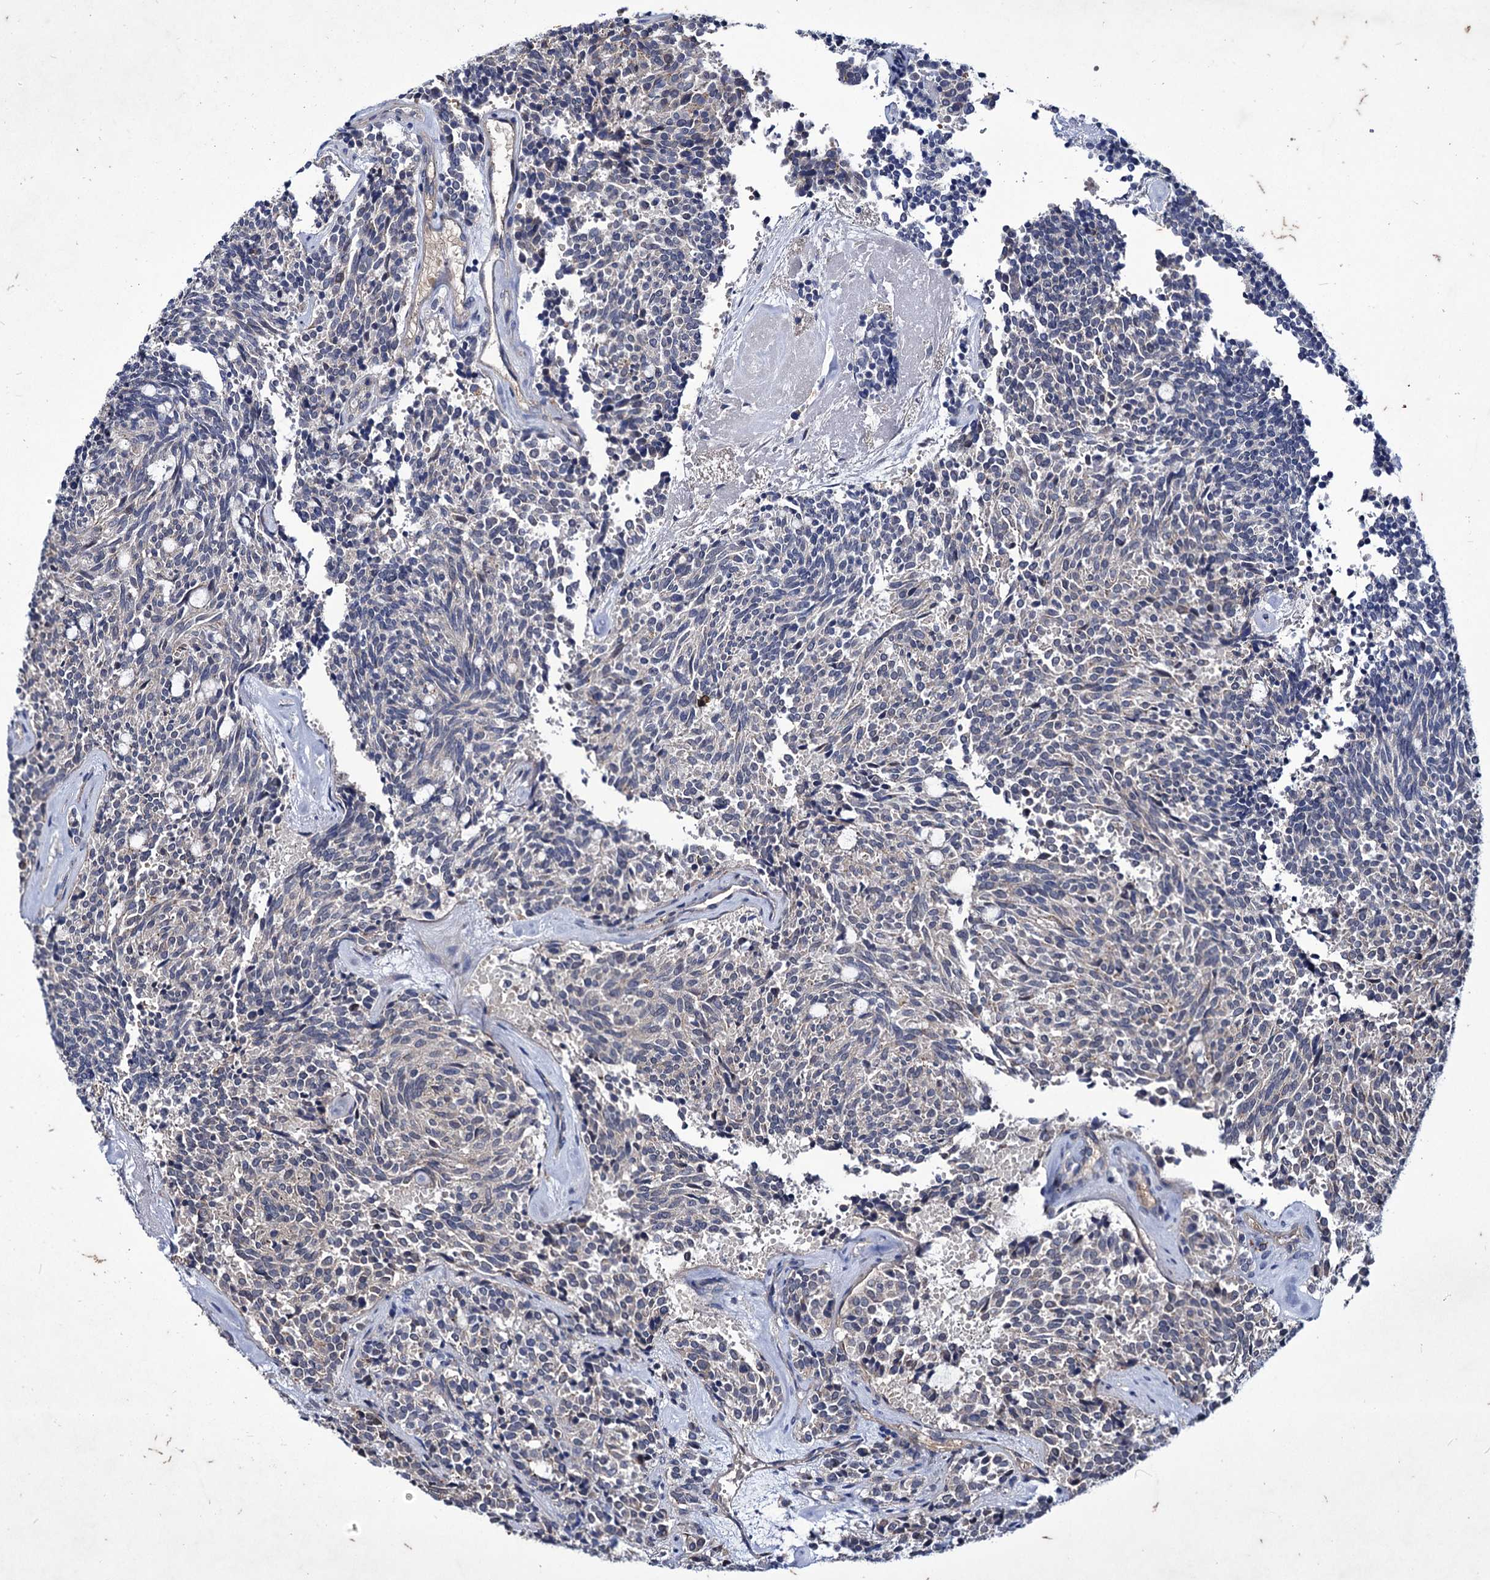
{"staining": {"intensity": "weak", "quantity": "<25%", "location": "cytoplasmic/membranous"}, "tissue": "carcinoid", "cell_type": "Tumor cells", "image_type": "cancer", "snomed": [{"axis": "morphology", "description": "Carcinoid, malignant, NOS"}, {"axis": "topography", "description": "Pancreas"}], "caption": "A micrograph of human carcinoid (malignant) is negative for staining in tumor cells.", "gene": "AXL", "patient": {"sex": "female", "age": 54}}